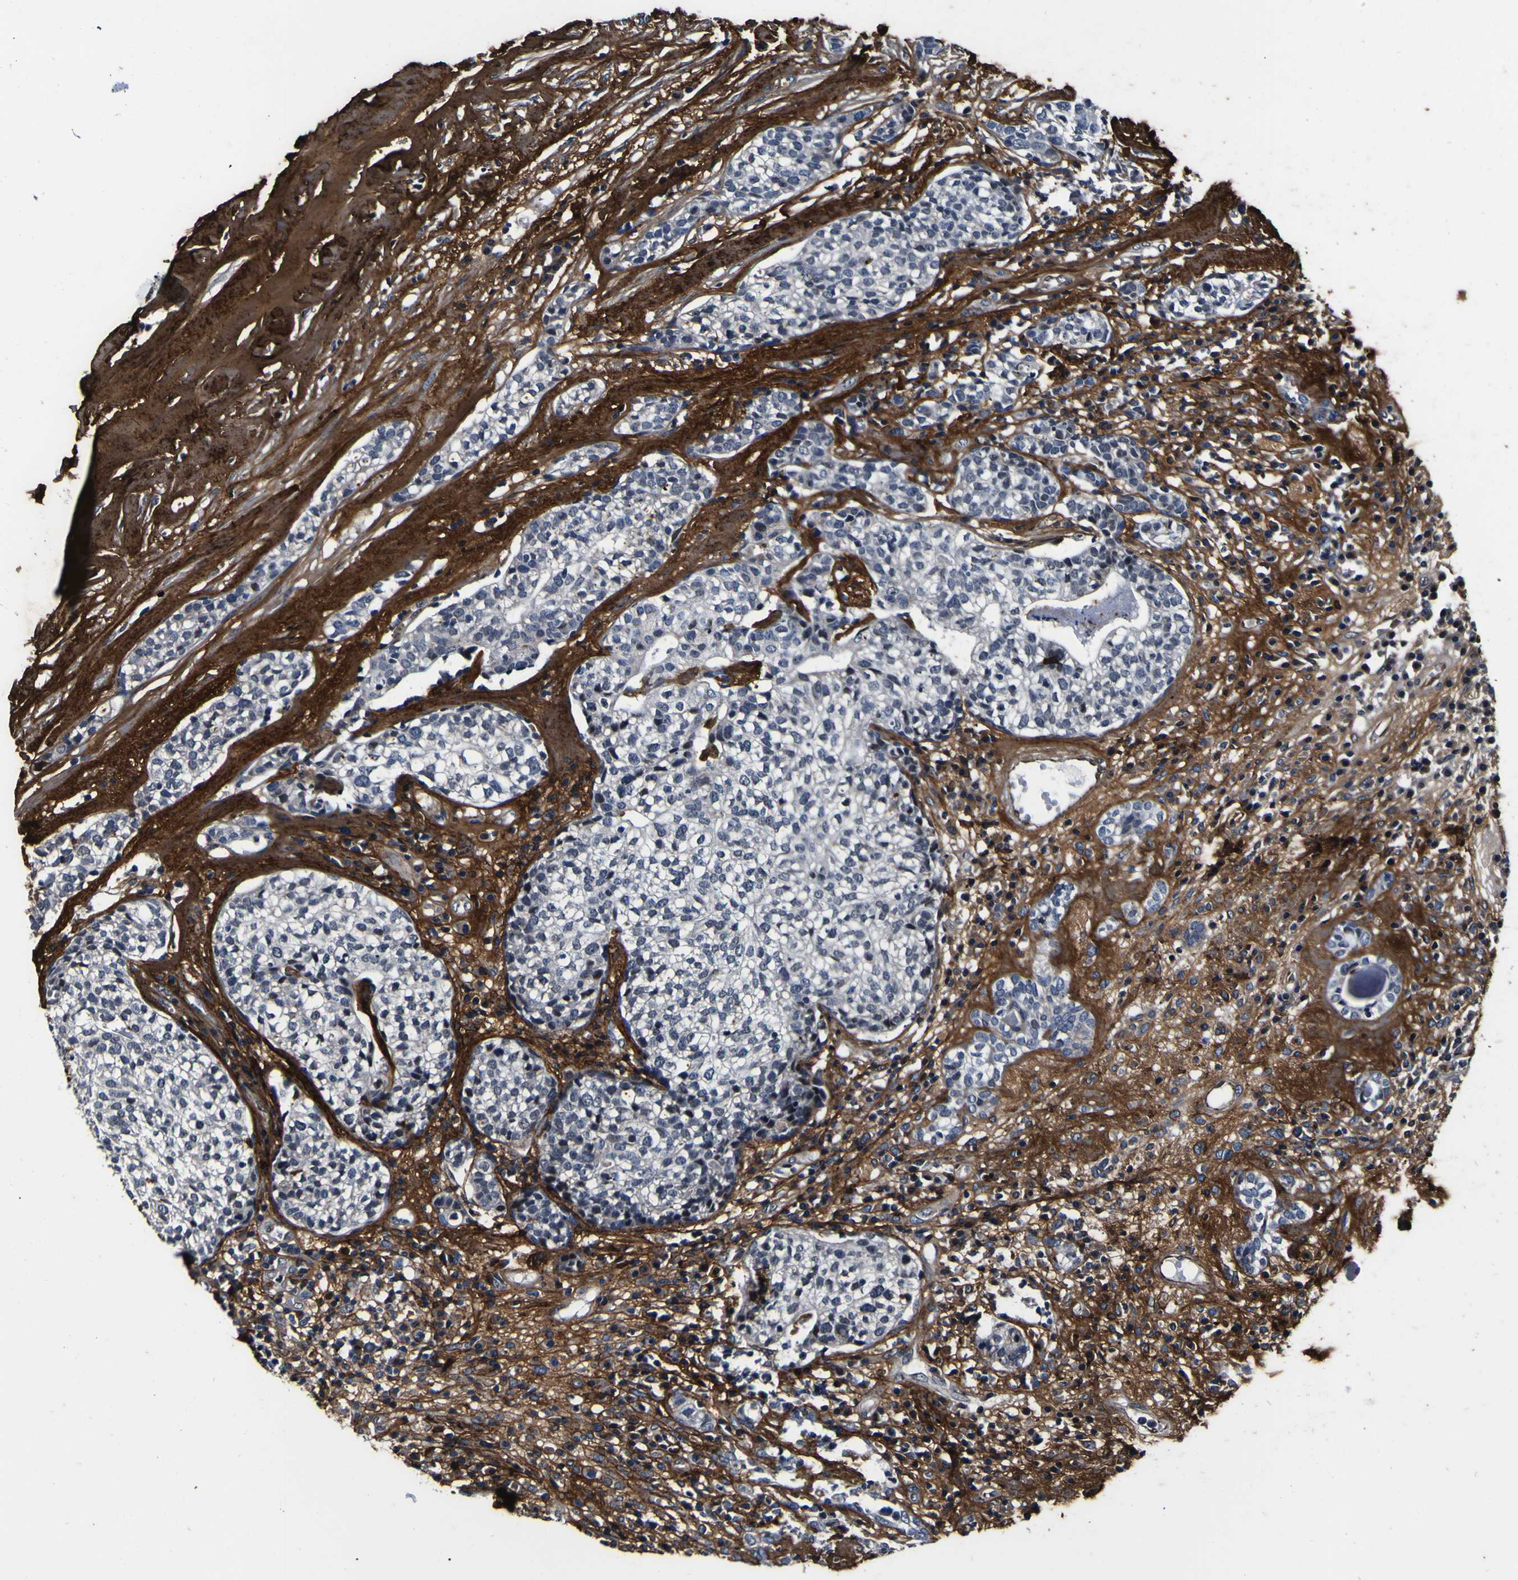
{"staining": {"intensity": "negative", "quantity": "none", "location": "none"}, "tissue": "head and neck cancer", "cell_type": "Tumor cells", "image_type": "cancer", "snomed": [{"axis": "morphology", "description": "Adenocarcinoma, NOS"}, {"axis": "topography", "description": "Salivary gland"}, {"axis": "topography", "description": "Head-Neck"}], "caption": "Tumor cells are negative for brown protein staining in head and neck adenocarcinoma.", "gene": "POSTN", "patient": {"sex": "female", "age": 65}}